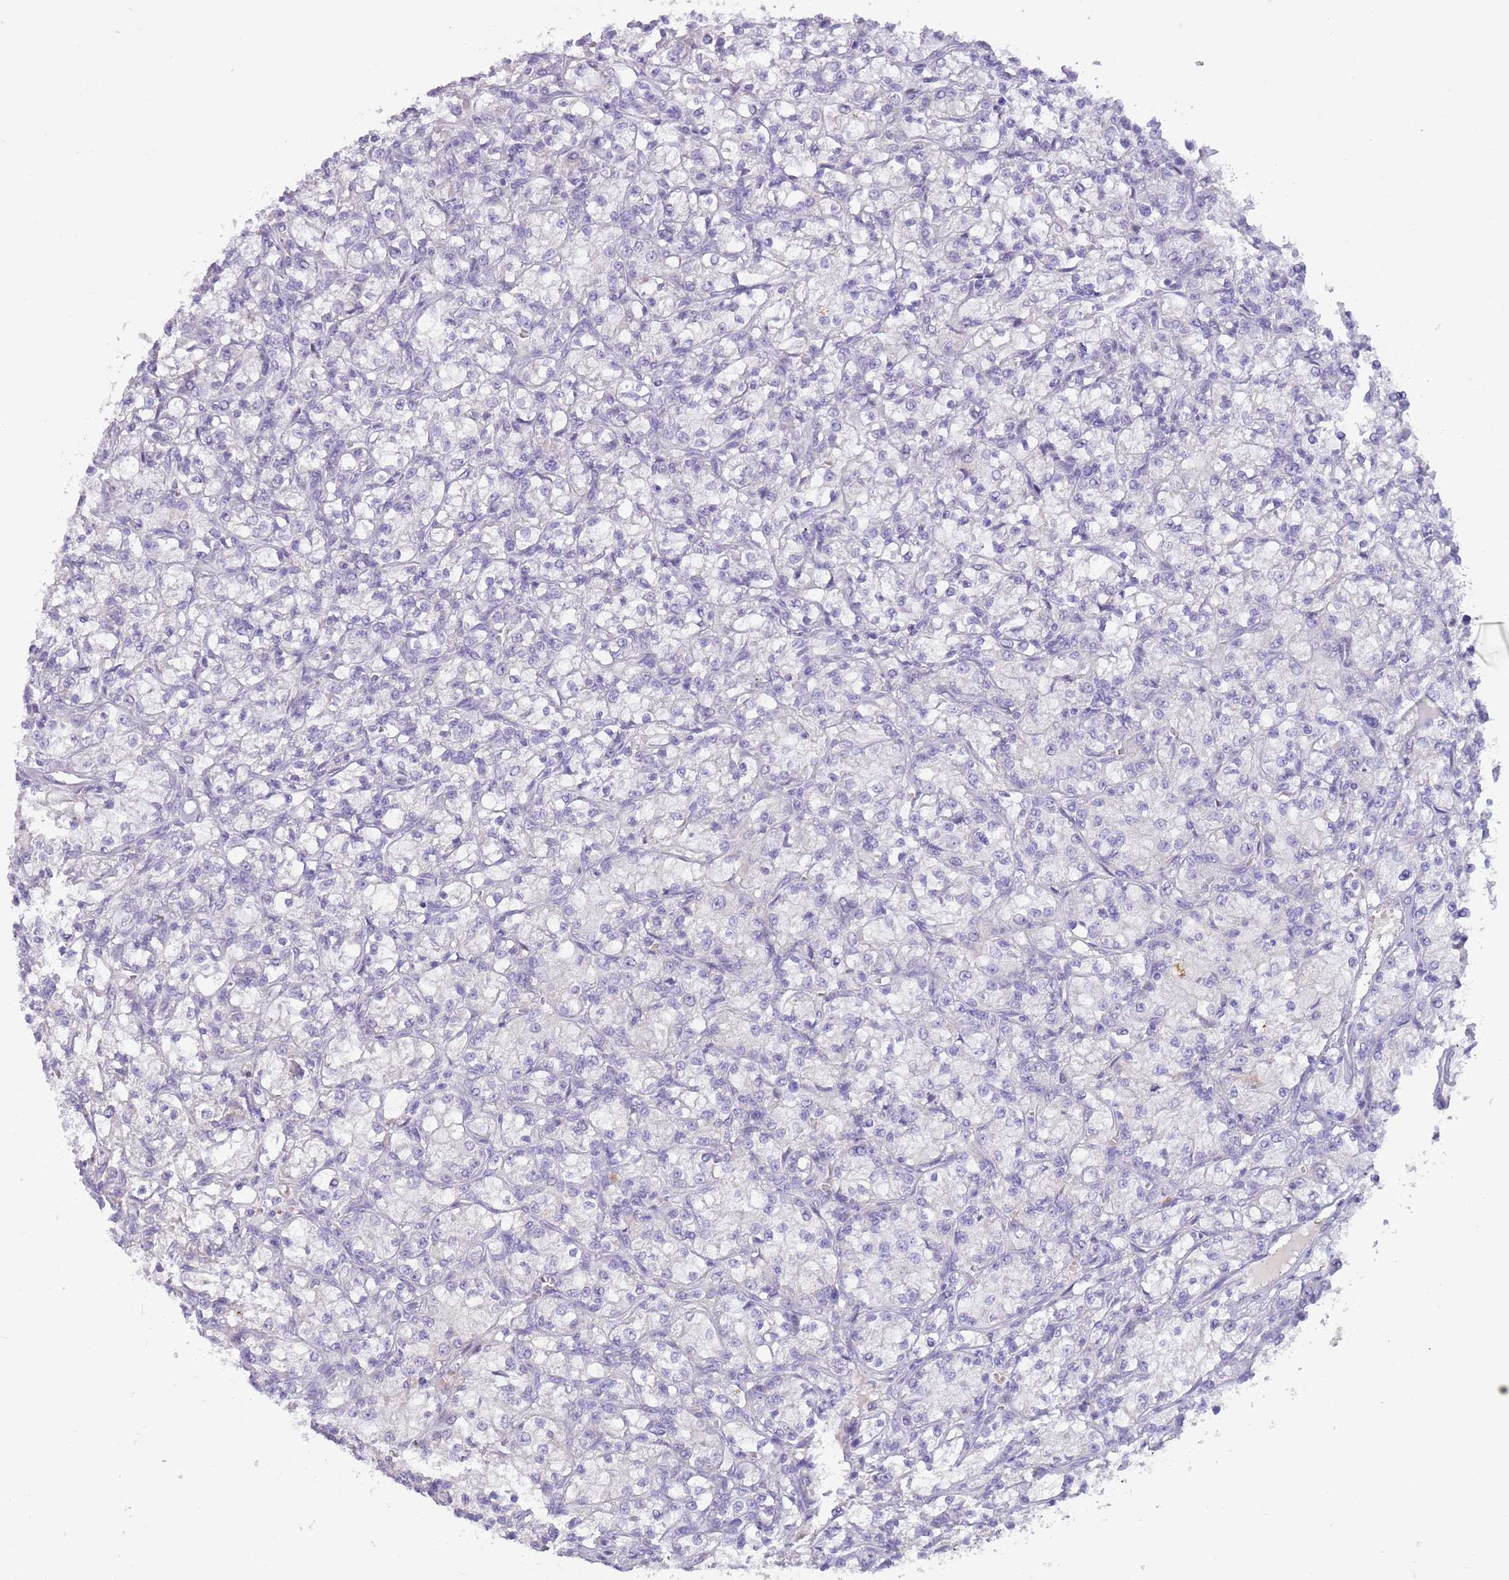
{"staining": {"intensity": "negative", "quantity": "none", "location": "none"}, "tissue": "renal cancer", "cell_type": "Tumor cells", "image_type": "cancer", "snomed": [{"axis": "morphology", "description": "Adenocarcinoma, NOS"}, {"axis": "topography", "description": "Kidney"}], "caption": "This is a micrograph of immunohistochemistry staining of renal cancer (adenocarcinoma), which shows no staining in tumor cells.", "gene": "DDHD1", "patient": {"sex": "female", "age": 59}}